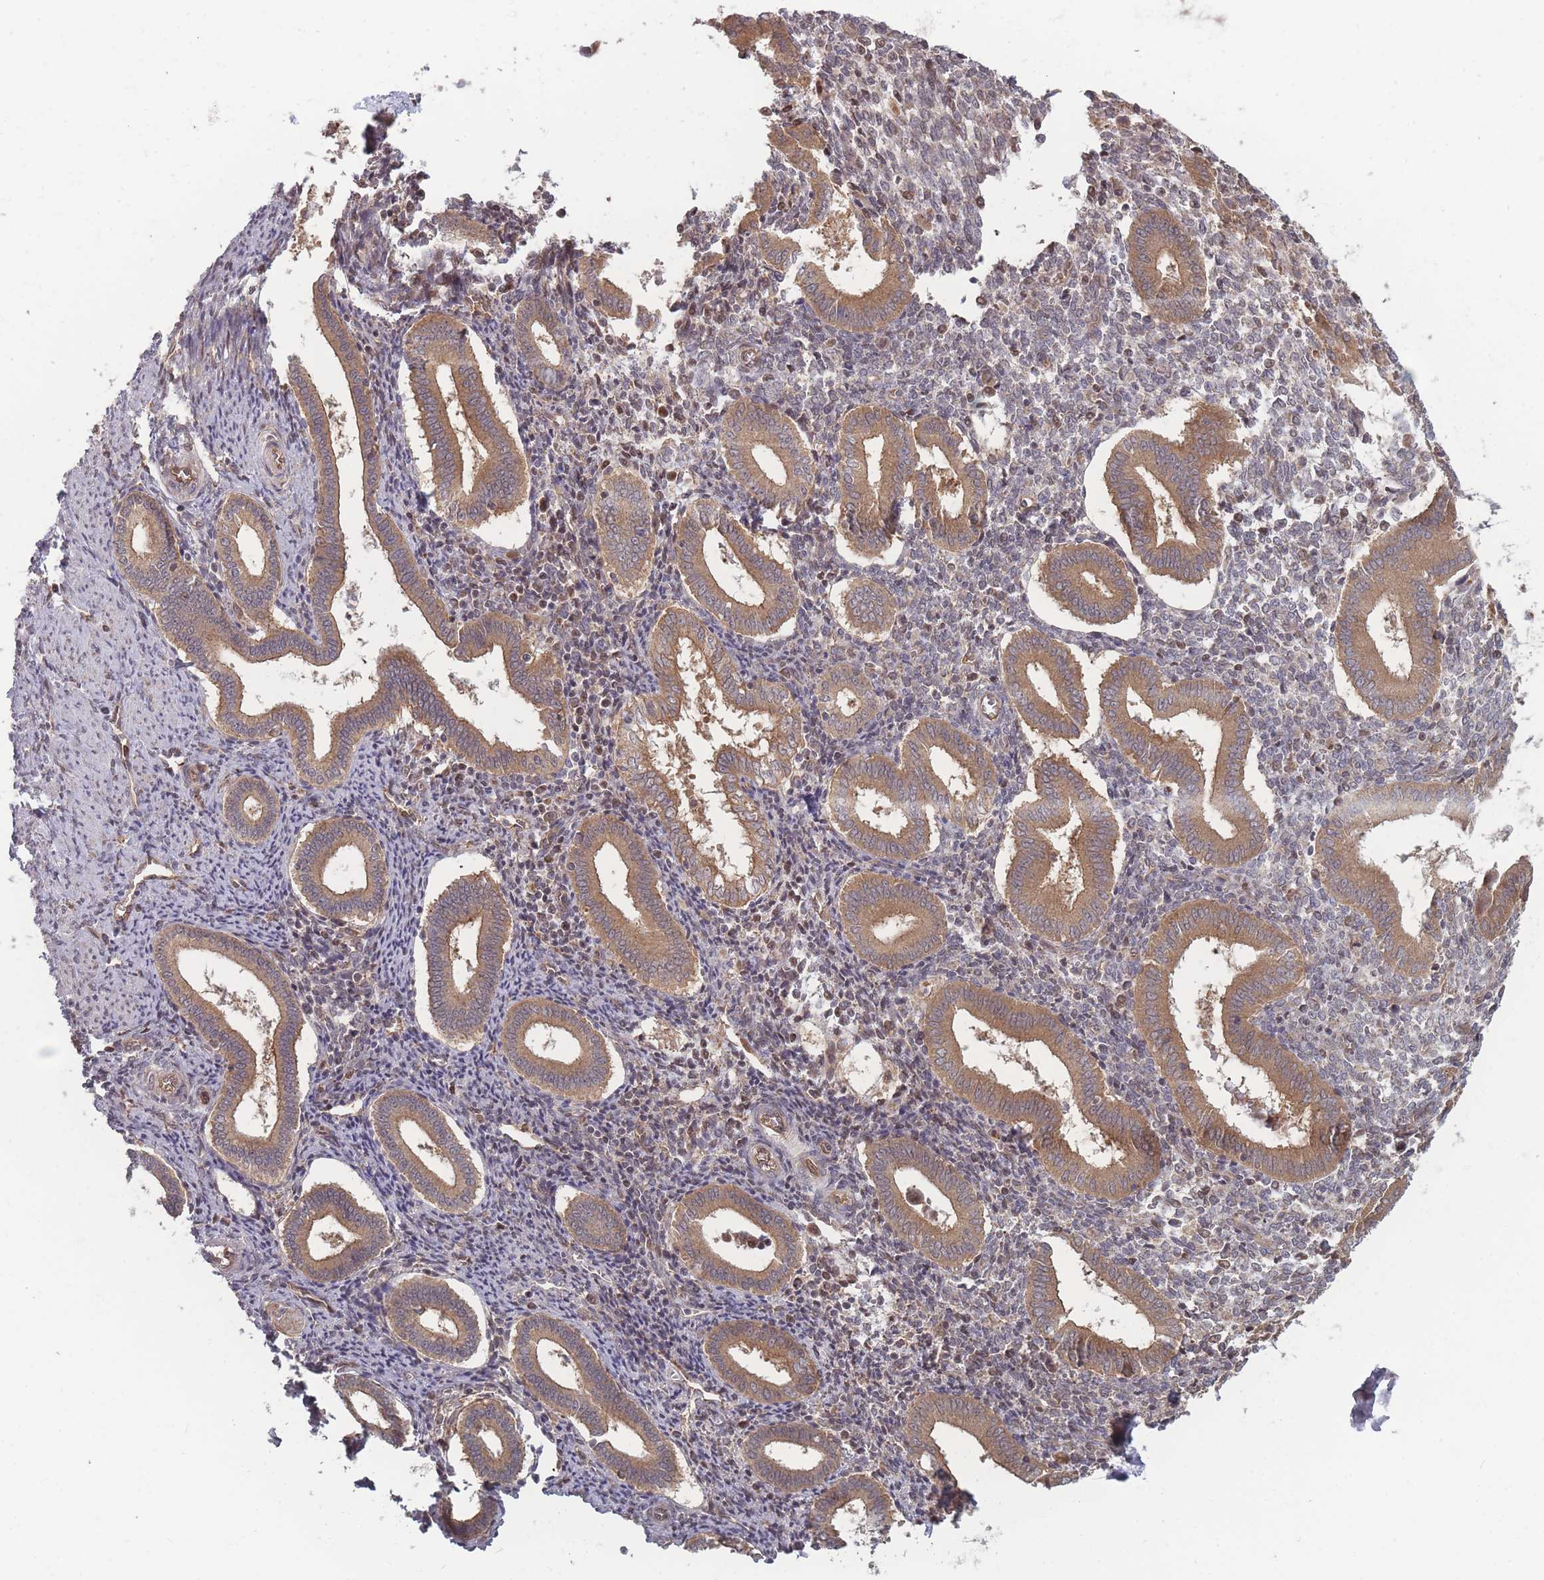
{"staining": {"intensity": "moderate", "quantity": "25%-75%", "location": "cytoplasmic/membranous,nuclear"}, "tissue": "endometrium", "cell_type": "Cells in endometrial stroma", "image_type": "normal", "snomed": [{"axis": "morphology", "description": "Normal tissue, NOS"}, {"axis": "topography", "description": "Endometrium"}], "caption": "A photomicrograph of endometrium stained for a protein demonstrates moderate cytoplasmic/membranous,nuclear brown staining in cells in endometrial stroma. The staining was performed using DAB, with brown indicating positive protein expression. Nuclei are stained blue with hematoxylin.", "gene": "RPS18", "patient": {"sex": "female", "age": 44}}